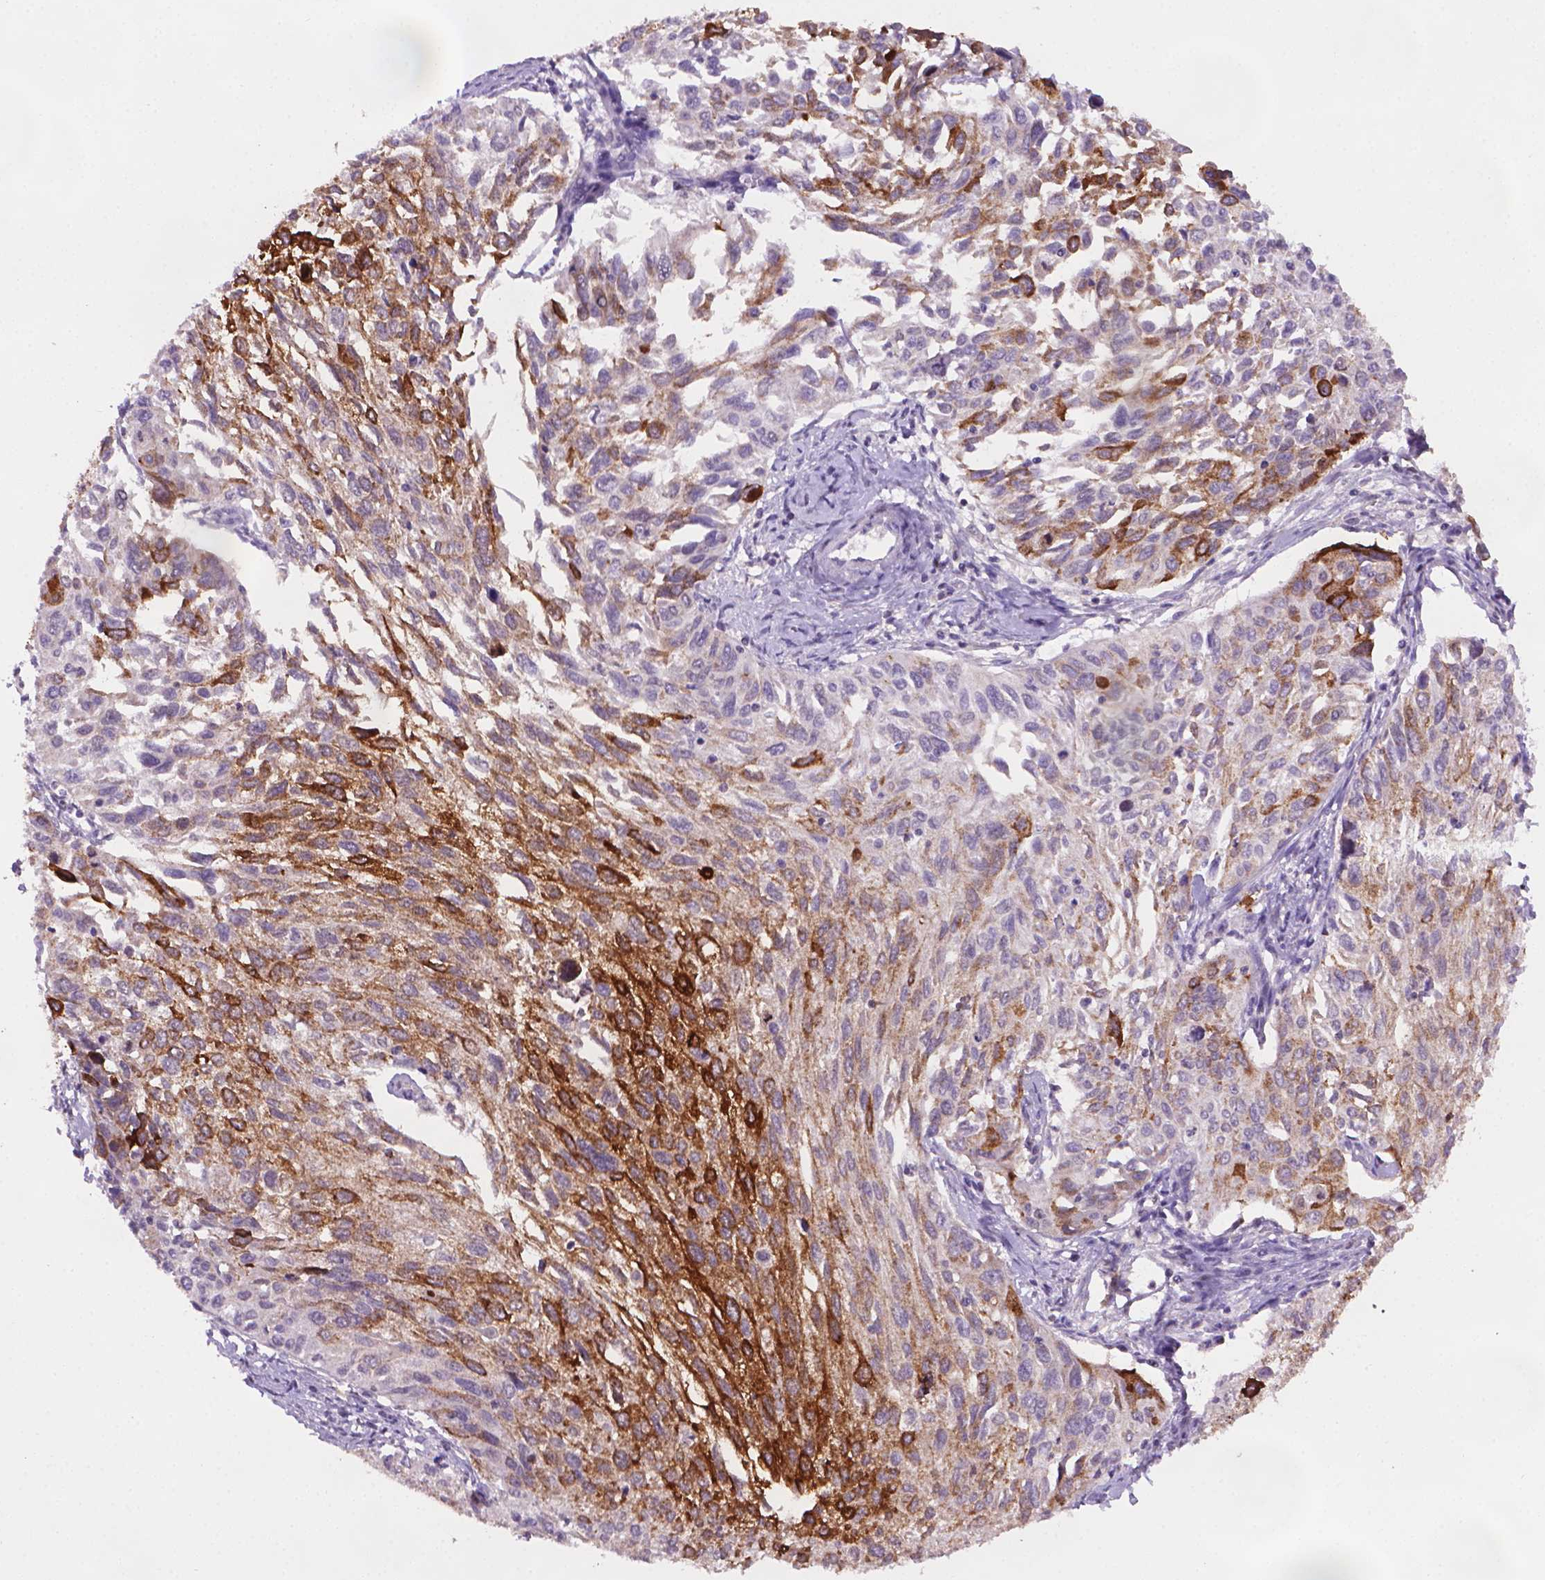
{"staining": {"intensity": "strong", "quantity": "25%-75%", "location": "cytoplasmic/membranous"}, "tissue": "cervical cancer", "cell_type": "Tumor cells", "image_type": "cancer", "snomed": [{"axis": "morphology", "description": "Squamous cell carcinoma, NOS"}, {"axis": "topography", "description": "Cervix"}], "caption": "IHC photomicrograph of neoplastic tissue: human squamous cell carcinoma (cervical) stained using immunohistochemistry (IHC) shows high levels of strong protein expression localized specifically in the cytoplasmic/membranous of tumor cells, appearing as a cytoplasmic/membranous brown color.", "gene": "MUC1", "patient": {"sex": "female", "age": 50}}